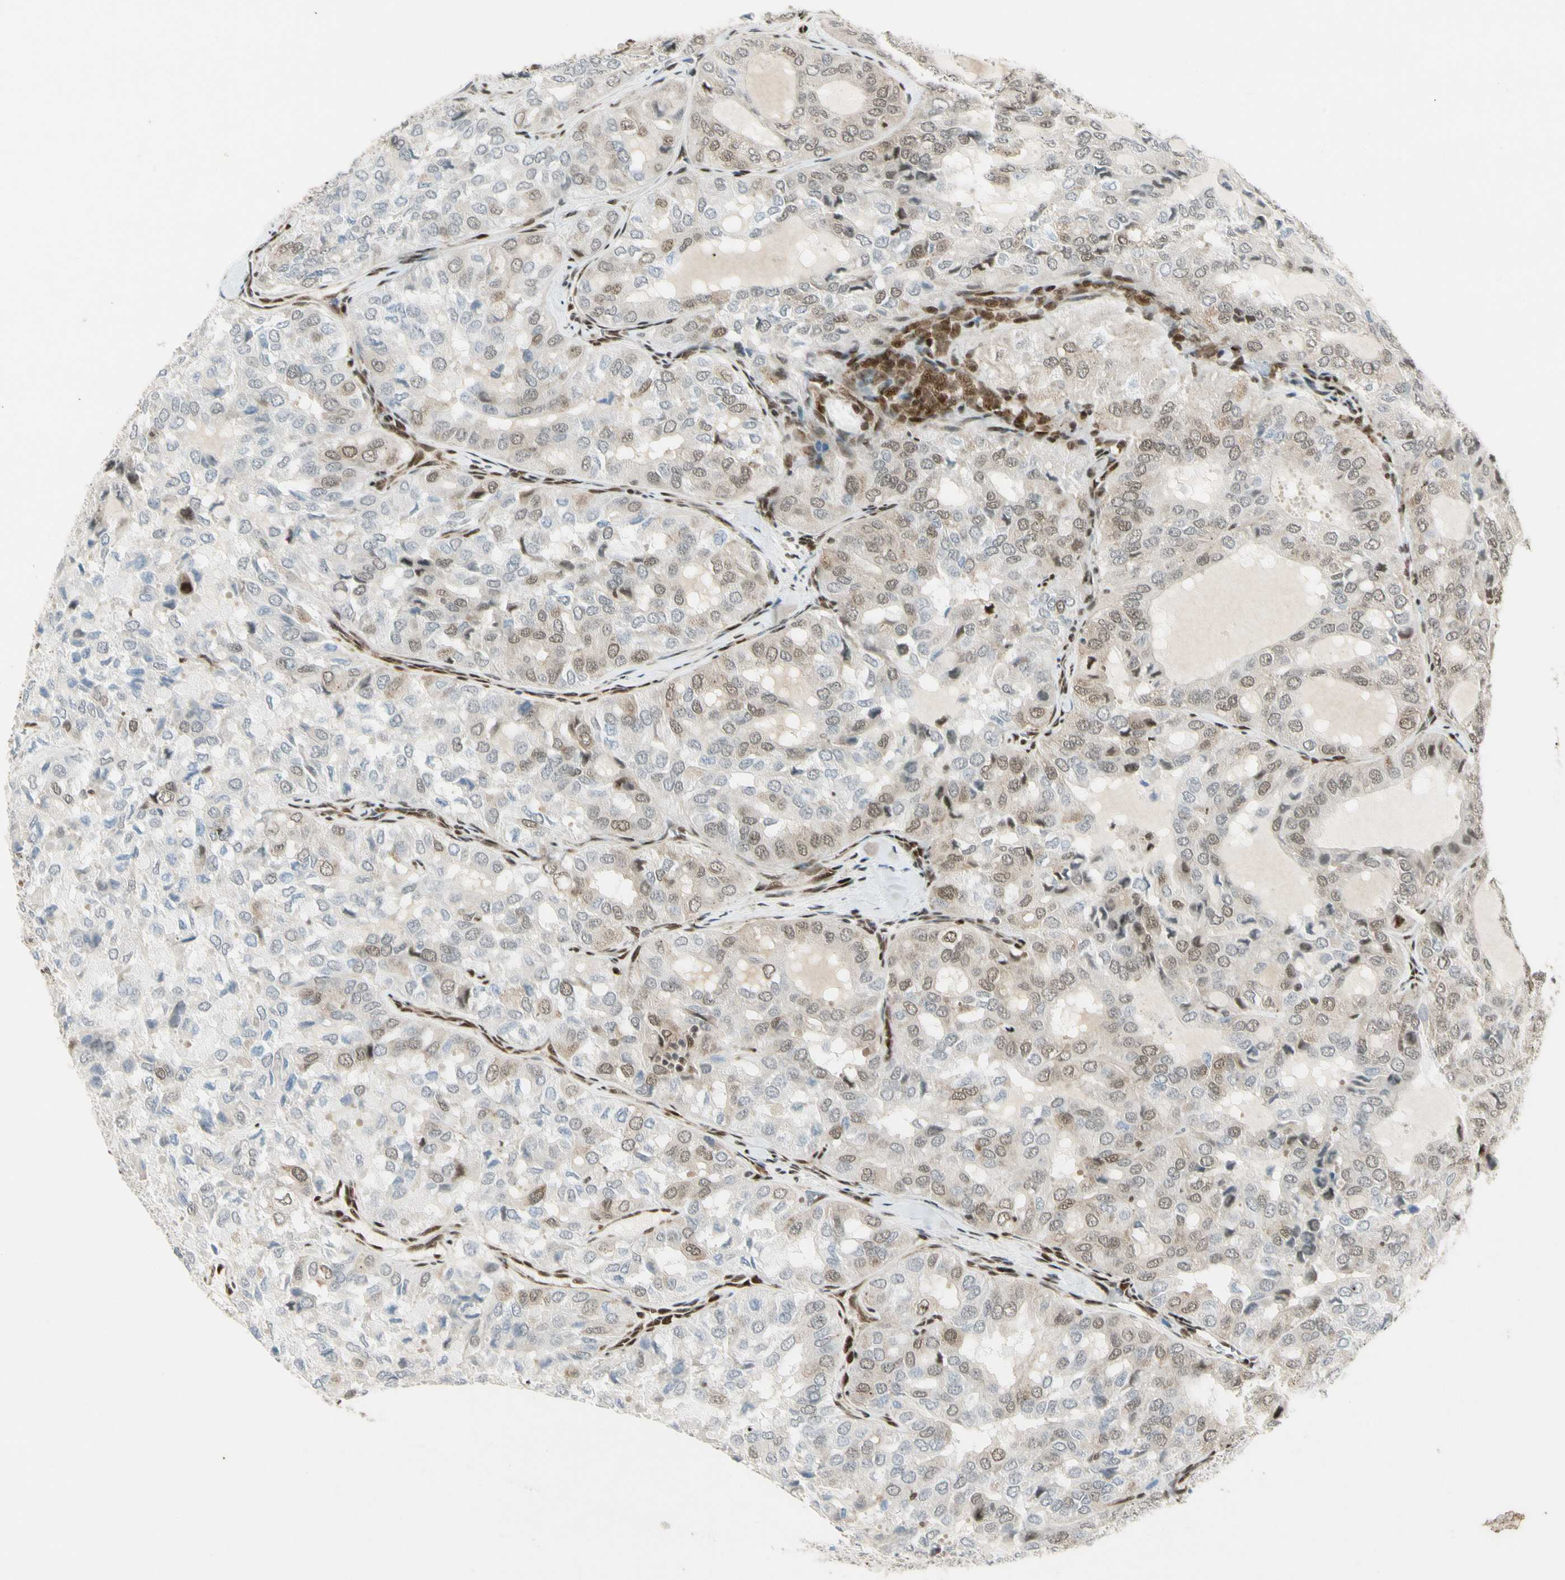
{"staining": {"intensity": "moderate", "quantity": "25%-75%", "location": "cytoplasmic/membranous,nuclear"}, "tissue": "thyroid cancer", "cell_type": "Tumor cells", "image_type": "cancer", "snomed": [{"axis": "morphology", "description": "Follicular adenoma carcinoma, NOS"}, {"axis": "topography", "description": "Thyroid gland"}], "caption": "Human follicular adenoma carcinoma (thyroid) stained with a protein marker reveals moderate staining in tumor cells.", "gene": "FUS", "patient": {"sex": "male", "age": 75}}